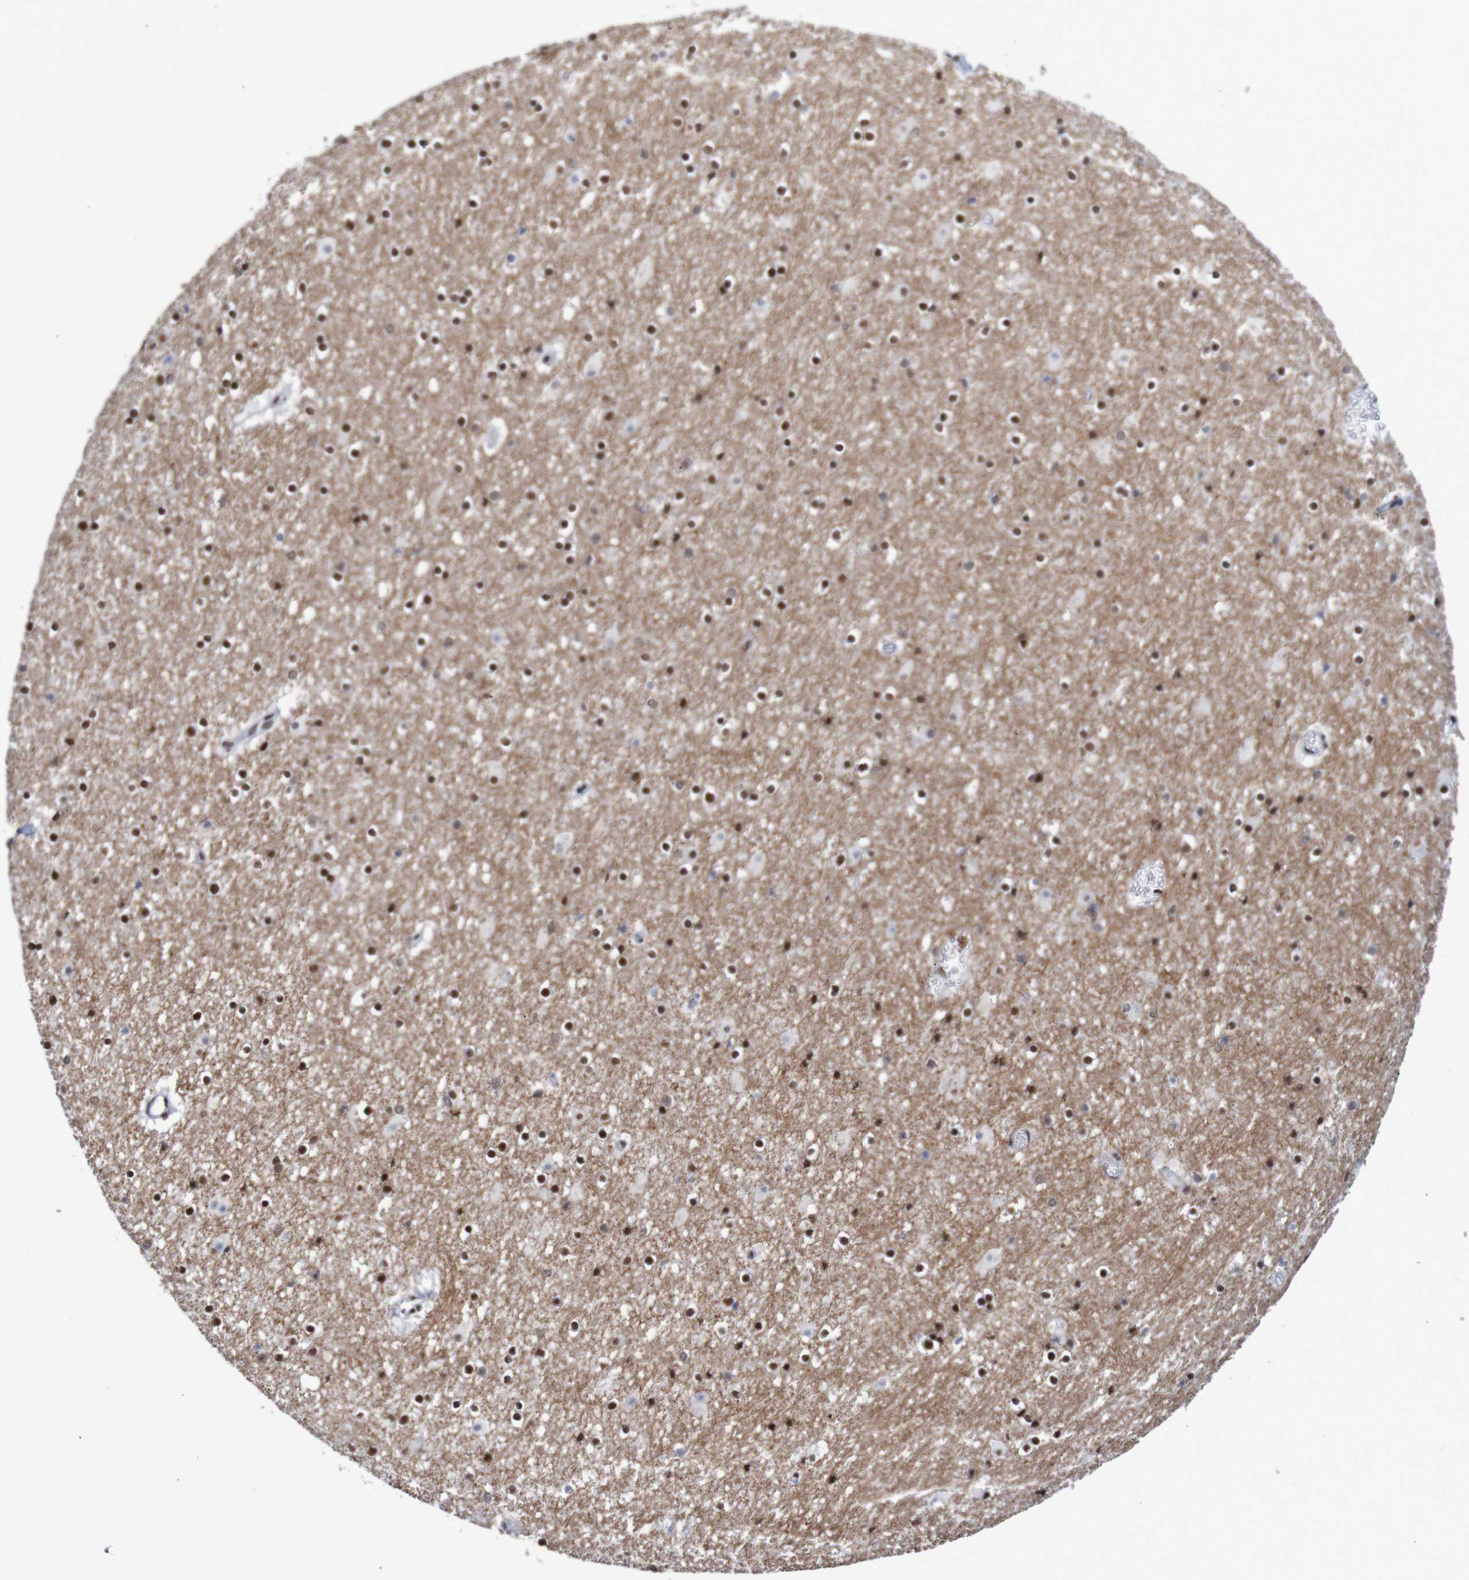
{"staining": {"intensity": "strong", "quantity": ">75%", "location": "nuclear"}, "tissue": "caudate", "cell_type": "Glial cells", "image_type": "normal", "snomed": [{"axis": "morphology", "description": "Normal tissue, NOS"}, {"axis": "topography", "description": "Lateral ventricle wall"}], "caption": "Protein expression analysis of normal caudate displays strong nuclear staining in about >75% of glial cells.", "gene": "MRTFB", "patient": {"sex": "male", "age": 45}}